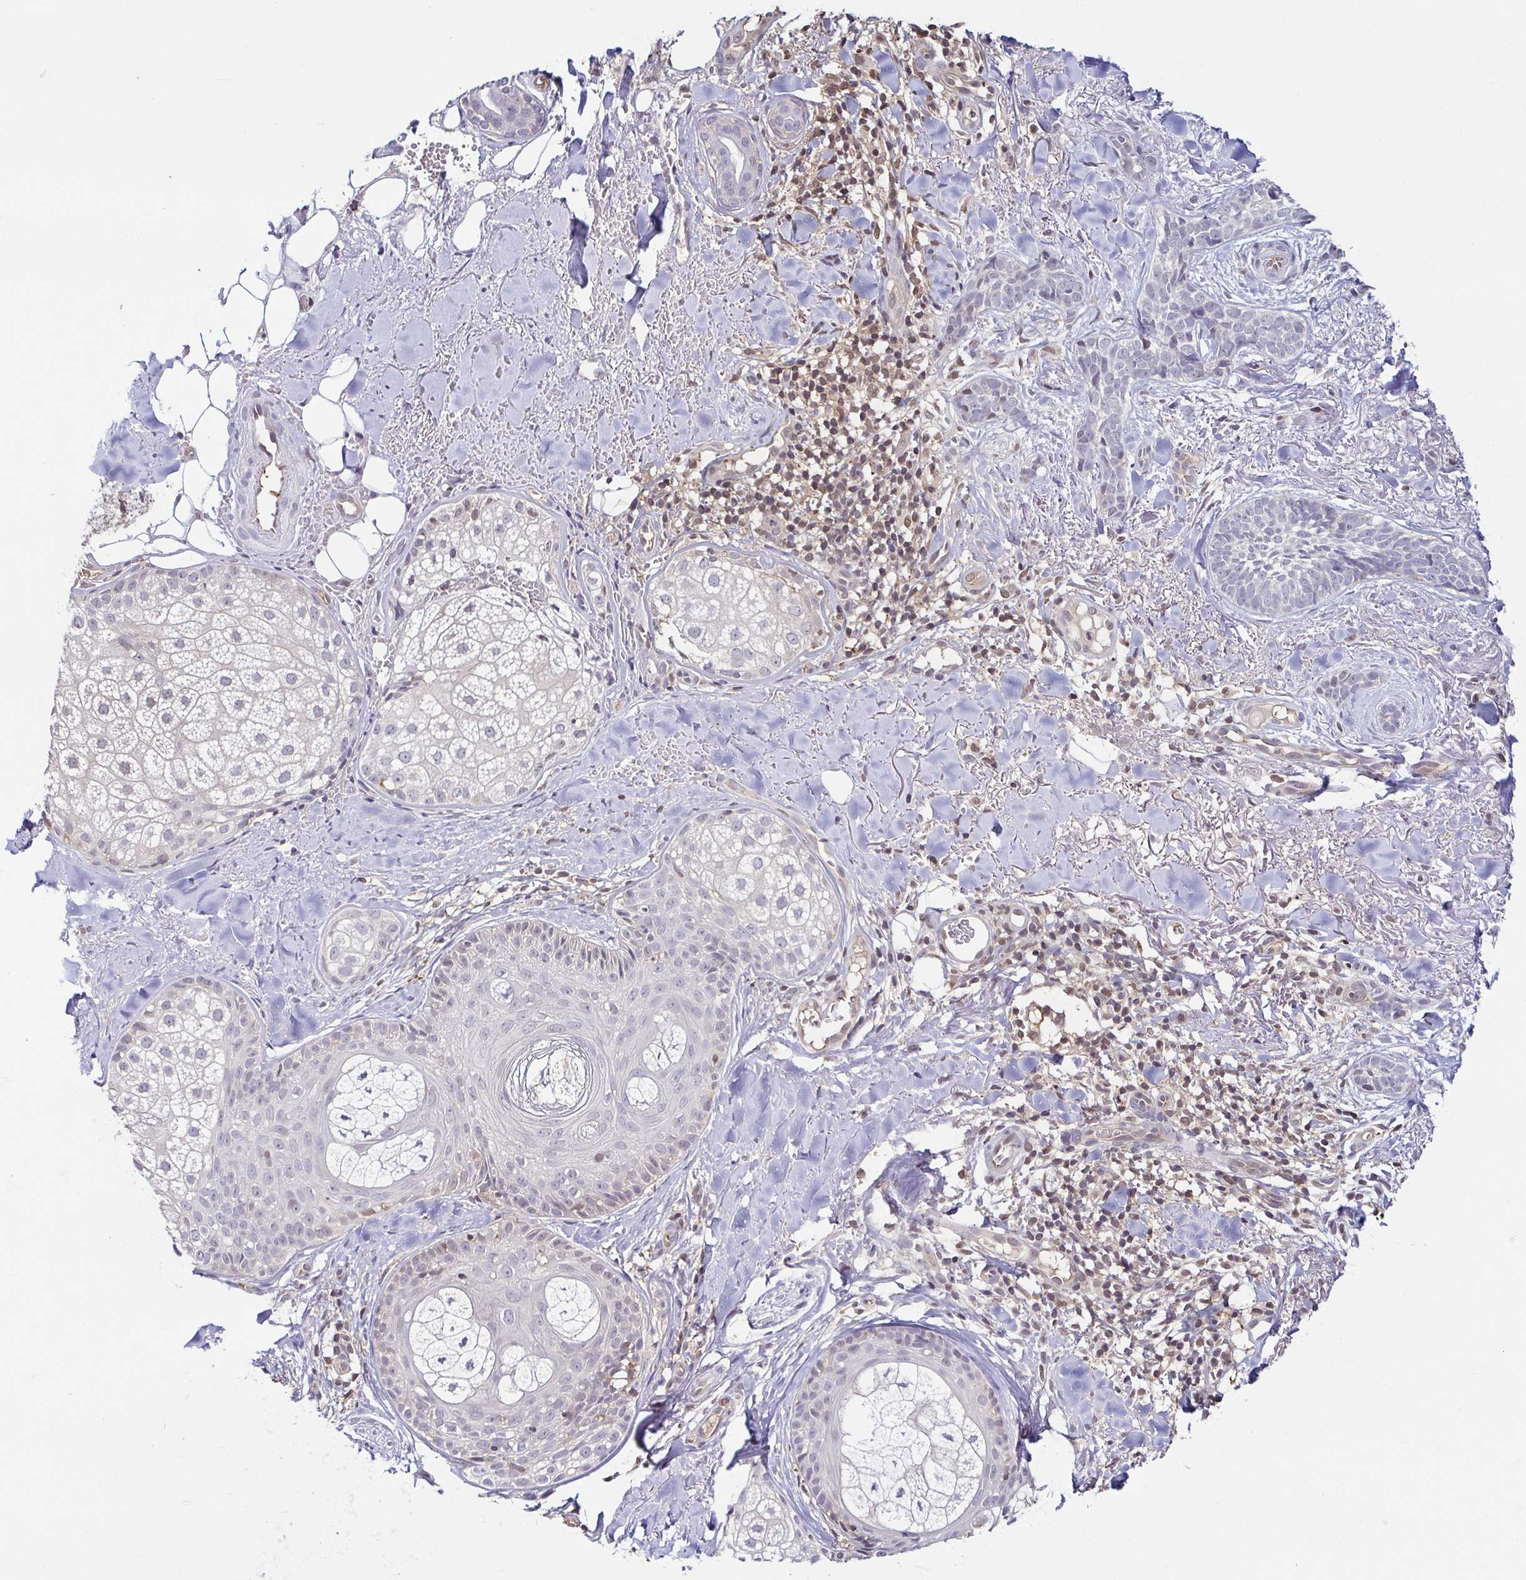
{"staining": {"intensity": "negative", "quantity": "none", "location": "none"}, "tissue": "skin cancer", "cell_type": "Tumor cells", "image_type": "cancer", "snomed": [{"axis": "morphology", "description": "Basal cell carcinoma"}, {"axis": "morphology", "description": "BCC, high aggressive"}, {"axis": "topography", "description": "Skin"}], "caption": "An immunohistochemistry (IHC) photomicrograph of skin bcc,  high aggressive is shown. There is no staining in tumor cells of skin bcc,  high aggressive. (Brightfield microscopy of DAB (3,3'-diaminobenzidine) IHC at high magnification).", "gene": "PSMB9", "patient": {"sex": "female", "age": 79}}